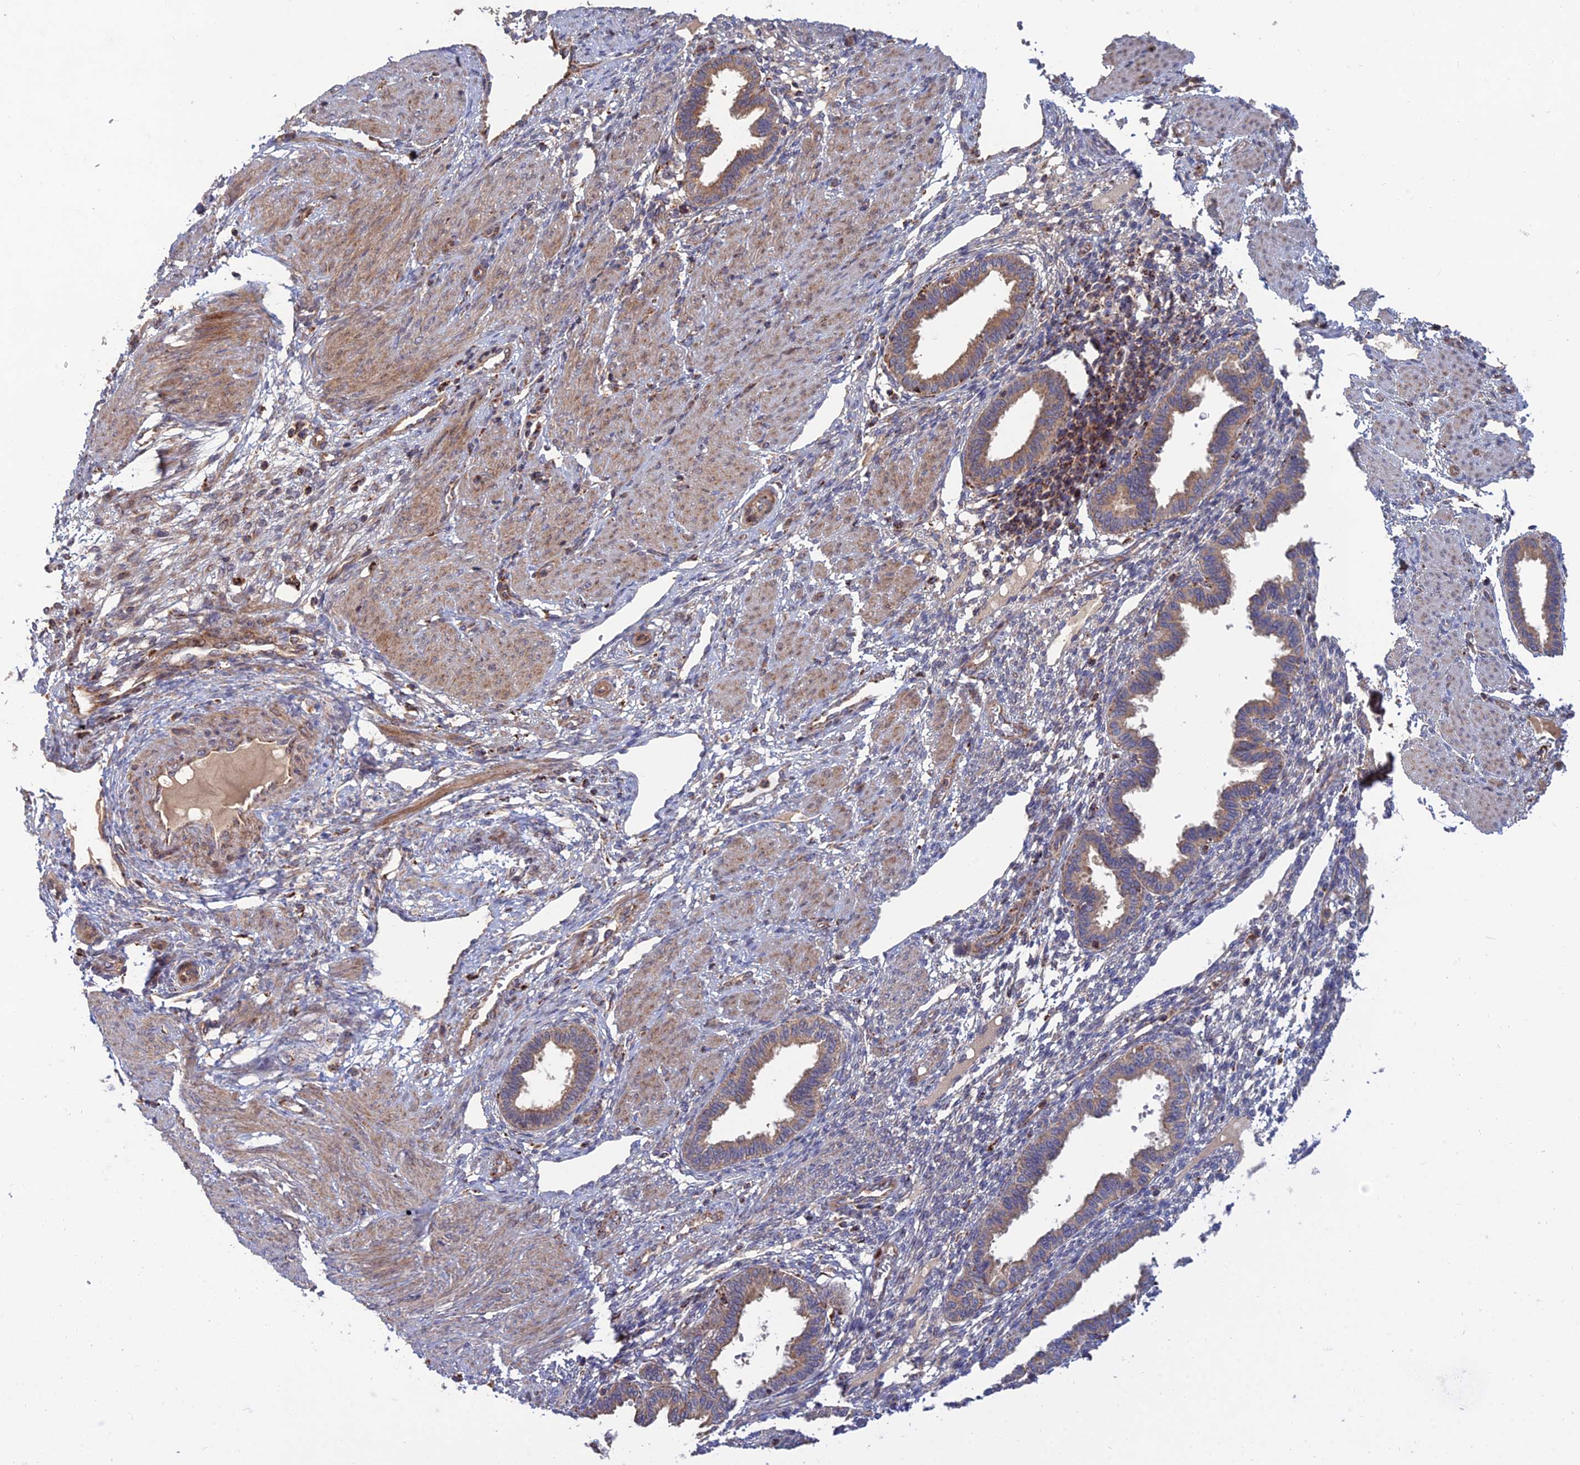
{"staining": {"intensity": "moderate", "quantity": "<25%", "location": "cytoplasmic/membranous"}, "tissue": "endometrium", "cell_type": "Cells in endometrial stroma", "image_type": "normal", "snomed": [{"axis": "morphology", "description": "Normal tissue, NOS"}, {"axis": "topography", "description": "Endometrium"}], "caption": "Protein staining displays moderate cytoplasmic/membranous positivity in approximately <25% of cells in endometrial stroma in unremarkable endometrium.", "gene": "RIC8B", "patient": {"sex": "female", "age": 33}}